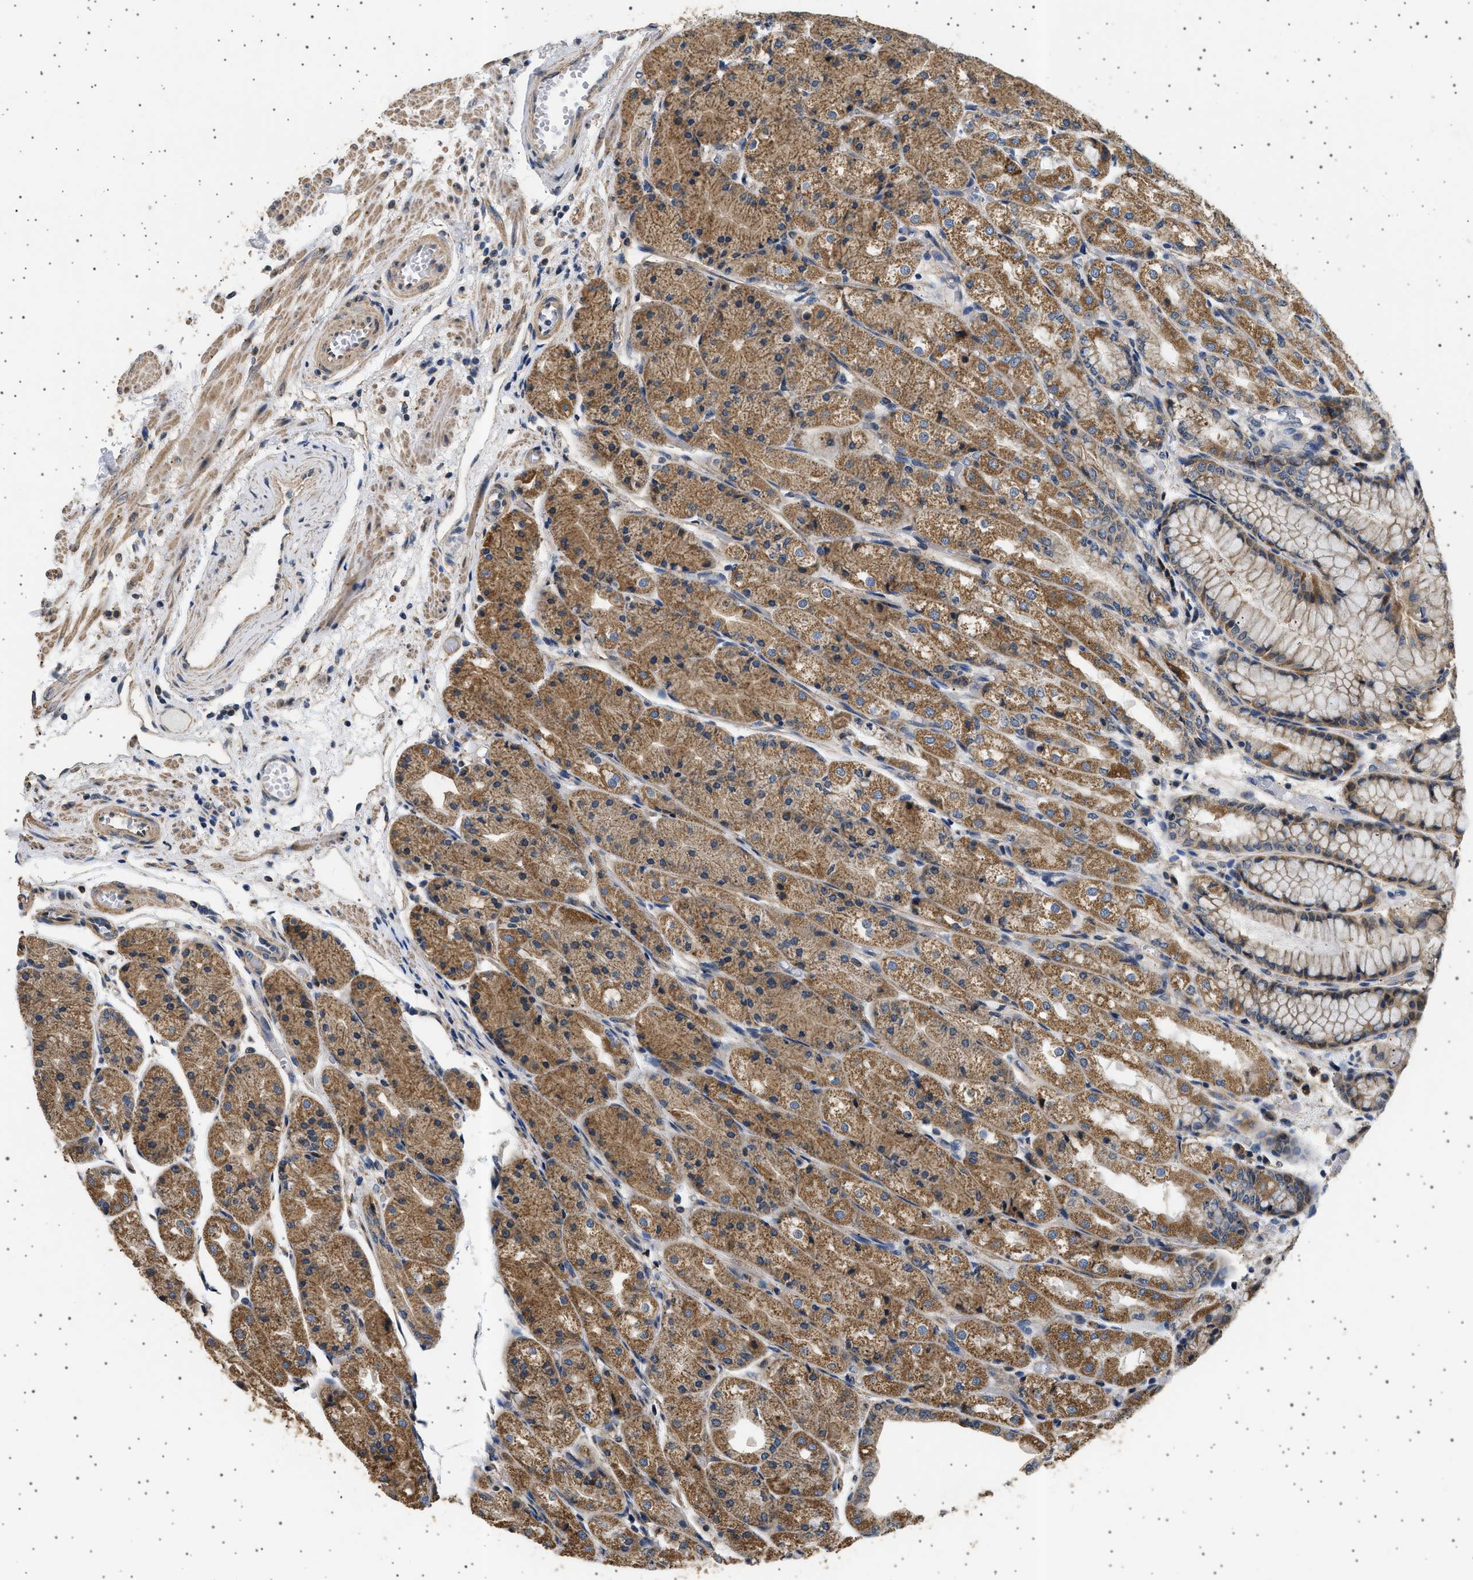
{"staining": {"intensity": "moderate", "quantity": ">75%", "location": "cytoplasmic/membranous"}, "tissue": "stomach", "cell_type": "Glandular cells", "image_type": "normal", "snomed": [{"axis": "morphology", "description": "Normal tissue, NOS"}, {"axis": "topography", "description": "Stomach, upper"}], "caption": "Glandular cells display moderate cytoplasmic/membranous positivity in approximately >75% of cells in benign stomach. (Stains: DAB in brown, nuclei in blue, Microscopy: brightfield microscopy at high magnification).", "gene": "KCNA4", "patient": {"sex": "male", "age": 72}}